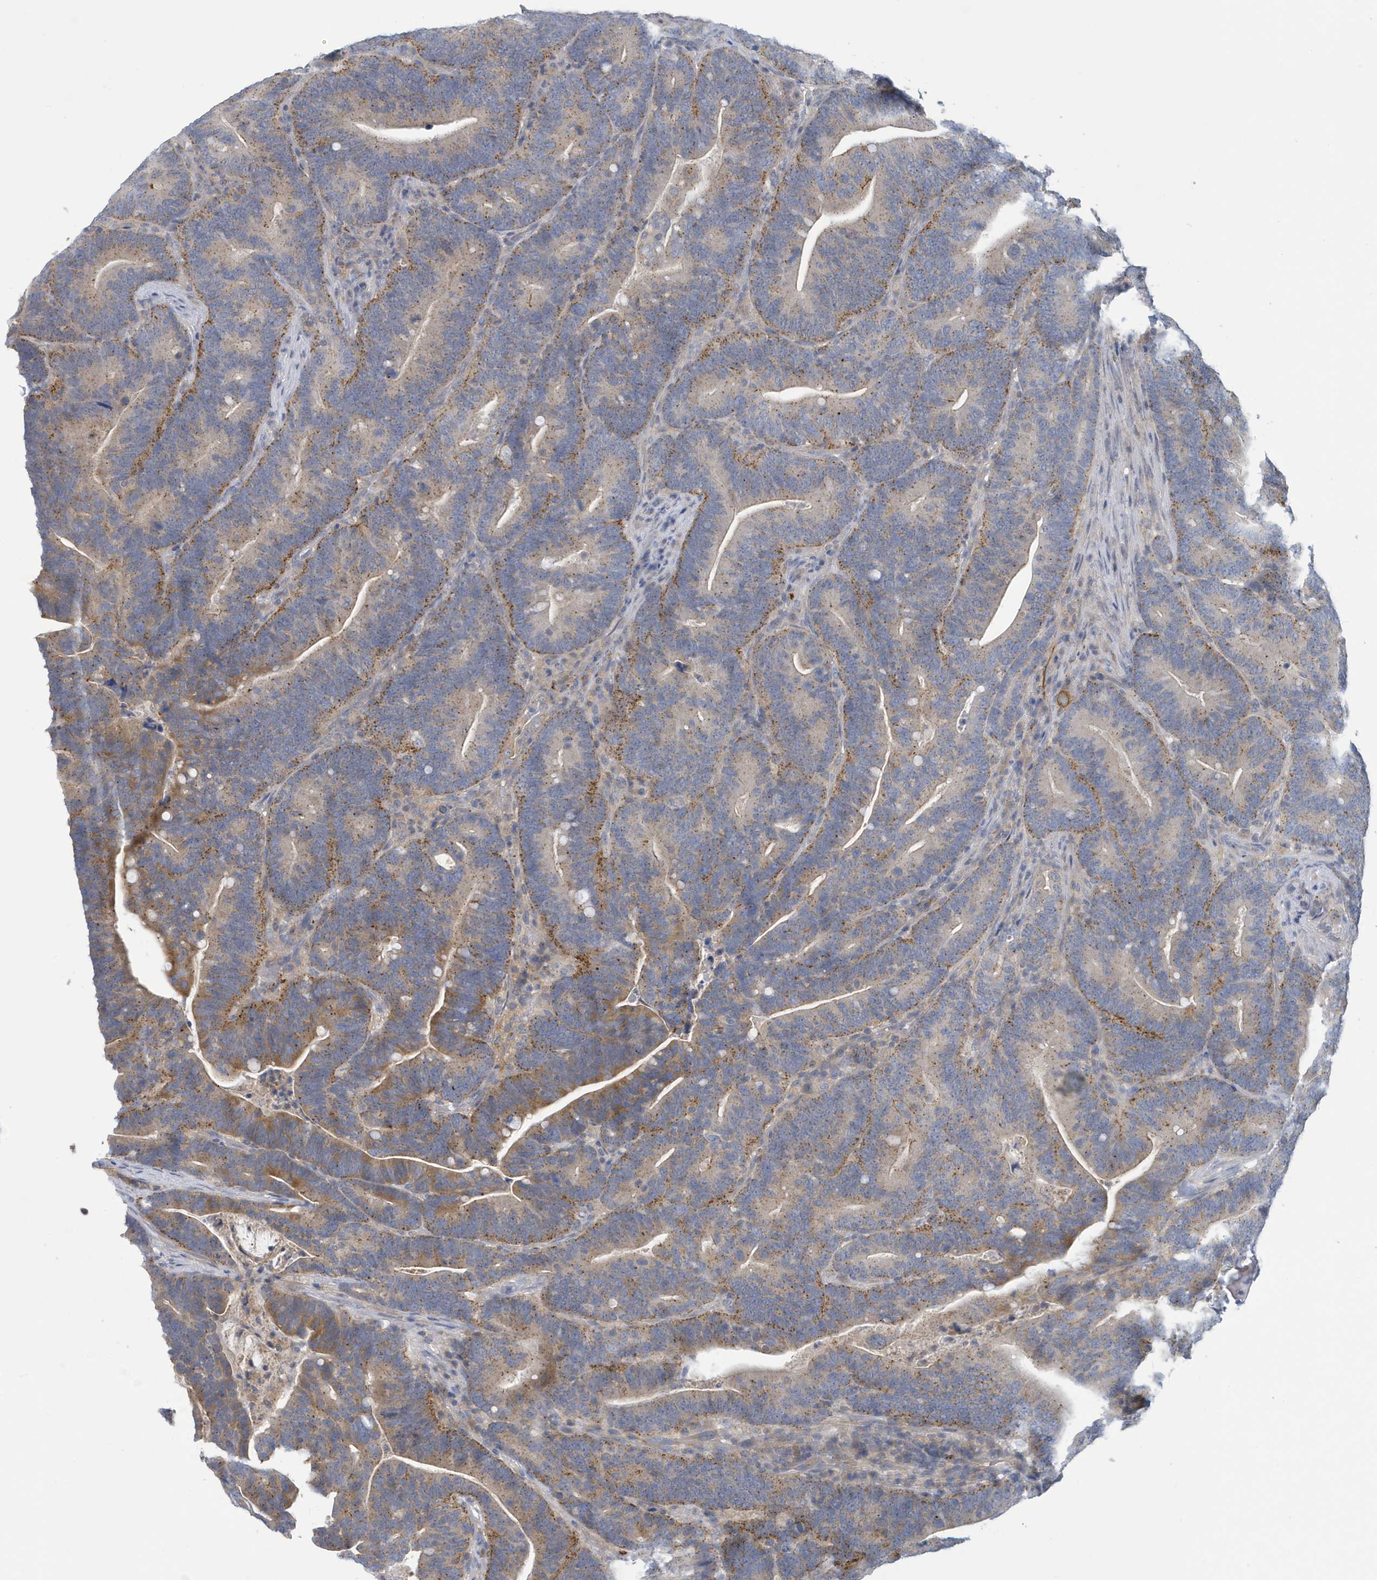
{"staining": {"intensity": "moderate", "quantity": ">75%", "location": "cytoplasmic/membranous"}, "tissue": "colorectal cancer", "cell_type": "Tumor cells", "image_type": "cancer", "snomed": [{"axis": "morphology", "description": "Adenocarcinoma, NOS"}, {"axis": "topography", "description": "Colon"}], "caption": "Protein analysis of colorectal cancer (adenocarcinoma) tissue reveals moderate cytoplasmic/membranous staining in about >75% of tumor cells.", "gene": "VTA1", "patient": {"sex": "female", "age": 66}}